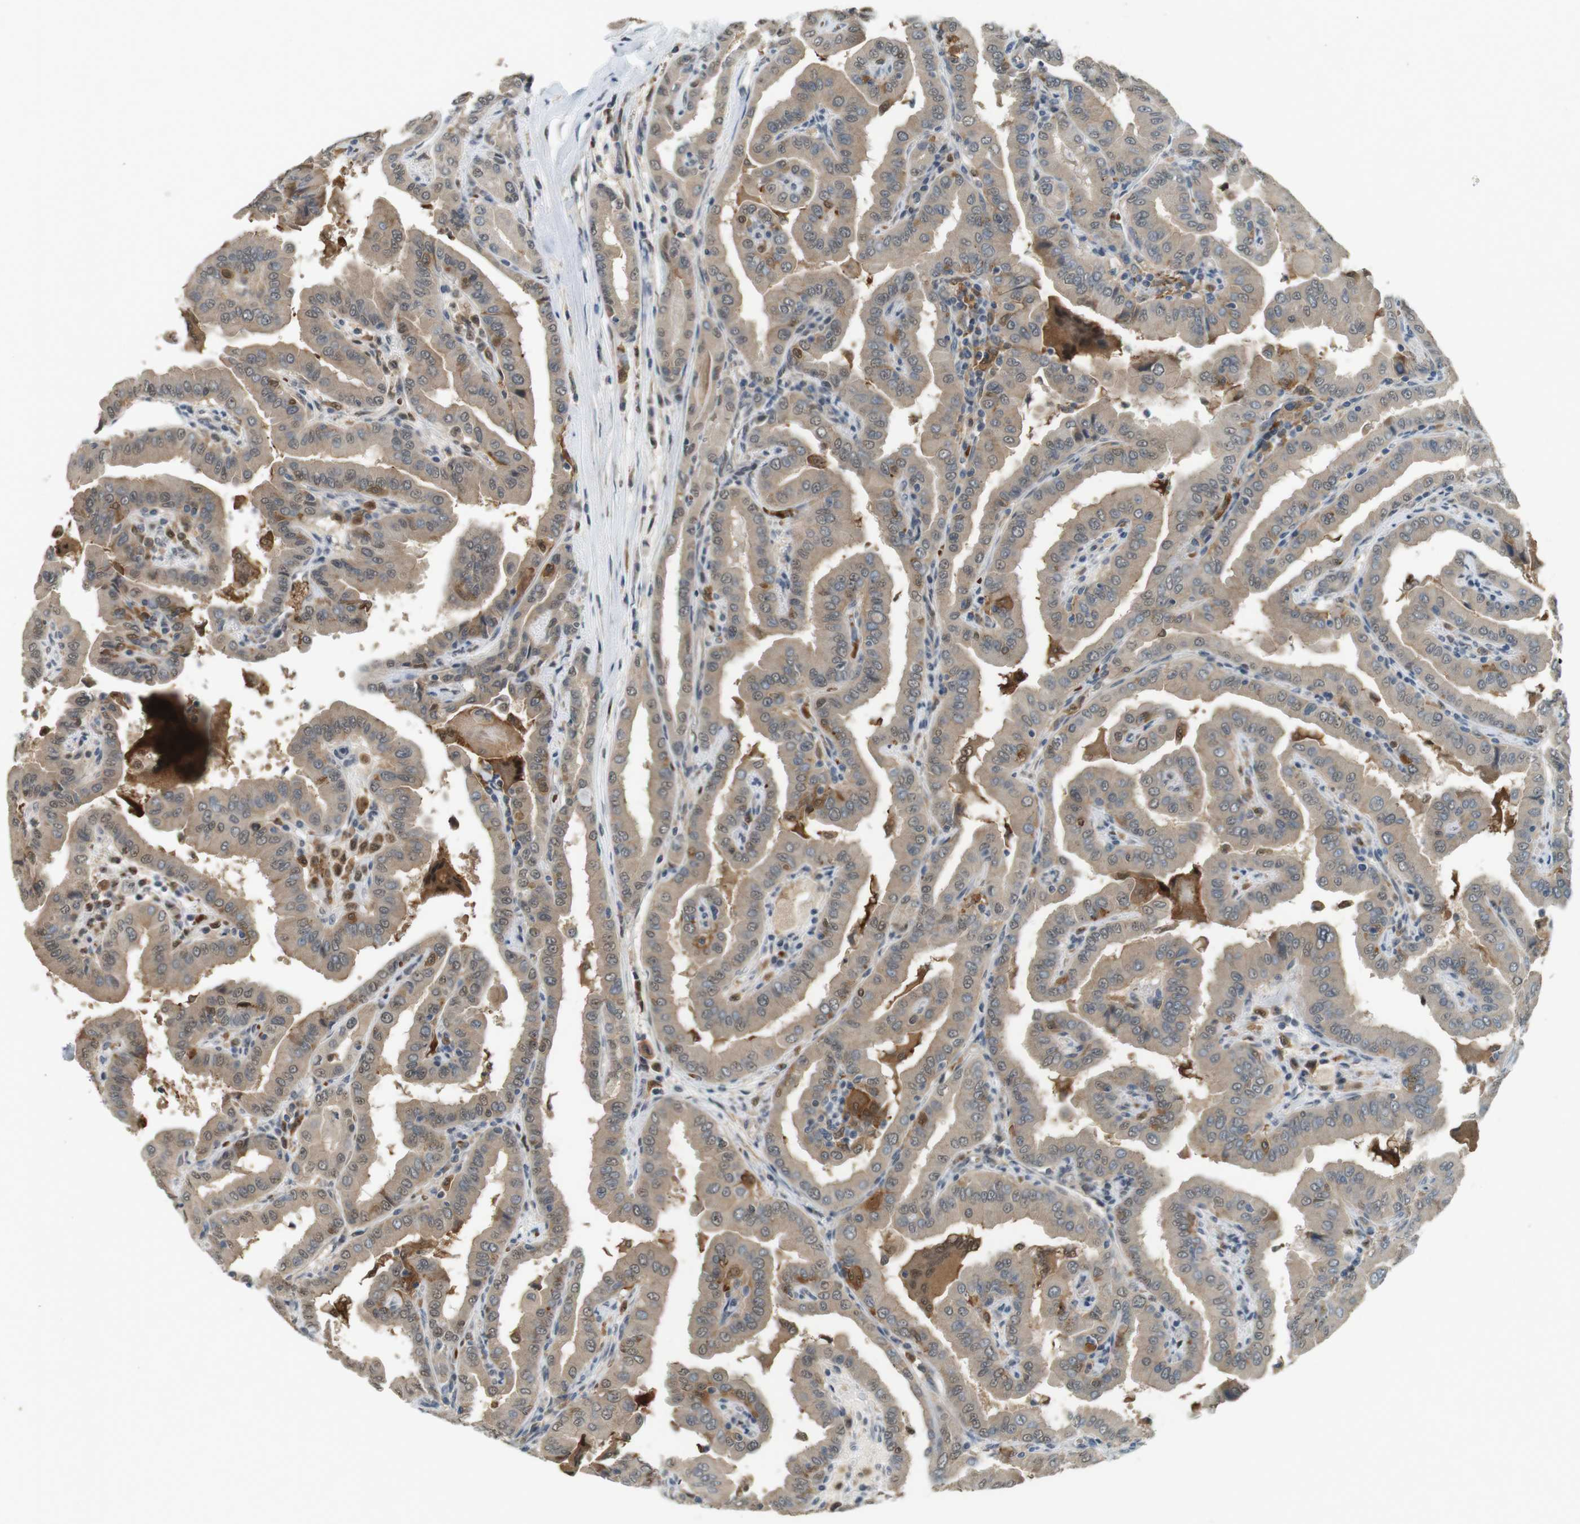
{"staining": {"intensity": "moderate", "quantity": ">75%", "location": "cytoplasmic/membranous,nuclear"}, "tissue": "thyroid cancer", "cell_type": "Tumor cells", "image_type": "cancer", "snomed": [{"axis": "morphology", "description": "Papillary adenocarcinoma, NOS"}, {"axis": "topography", "description": "Thyroid gland"}], "caption": "The micrograph displays staining of thyroid cancer (papillary adenocarcinoma), revealing moderate cytoplasmic/membranous and nuclear protein staining (brown color) within tumor cells. Nuclei are stained in blue.", "gene": "CDK14", "patient": {"sex": "male", "age": 33}}